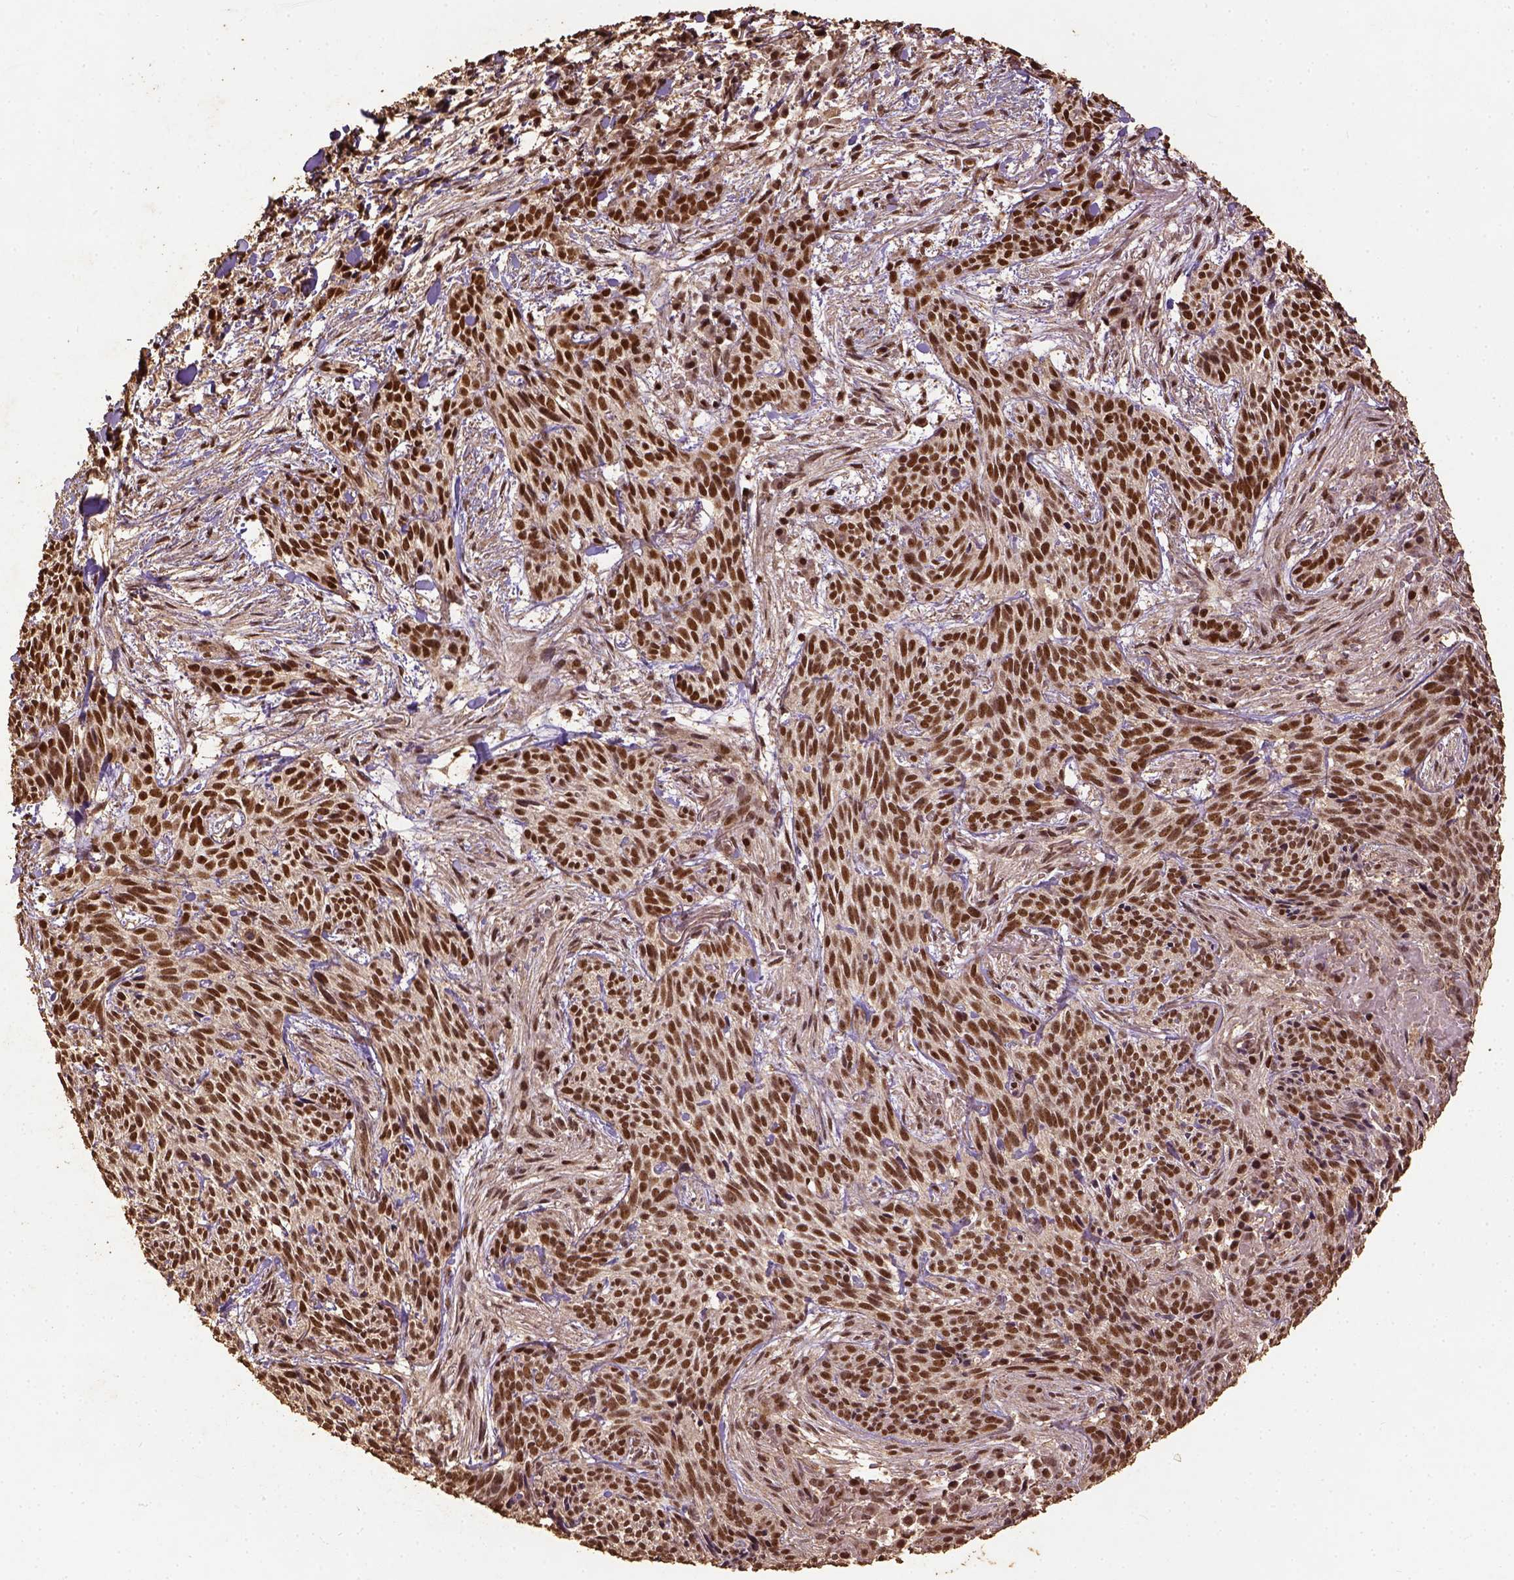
{"staining": {"intensity": "strong", "quantity": ">75%", "location": "nuclear"}, "tissue": "skin cancer", "cell_type": "Tumor cells", "image_type": "cancer", "snomed": [{"axis": "morphology", "description": "Basal cell carcinoma"}, {"axis": "topography", "description": "Skin"}], "caption": "An image of skin basal cell carcinoma stained for a protein shows strong nuclear brown staining in tumor cells.", "gene": "NACC1", "patient": {"sex": "male", "age": 71}}